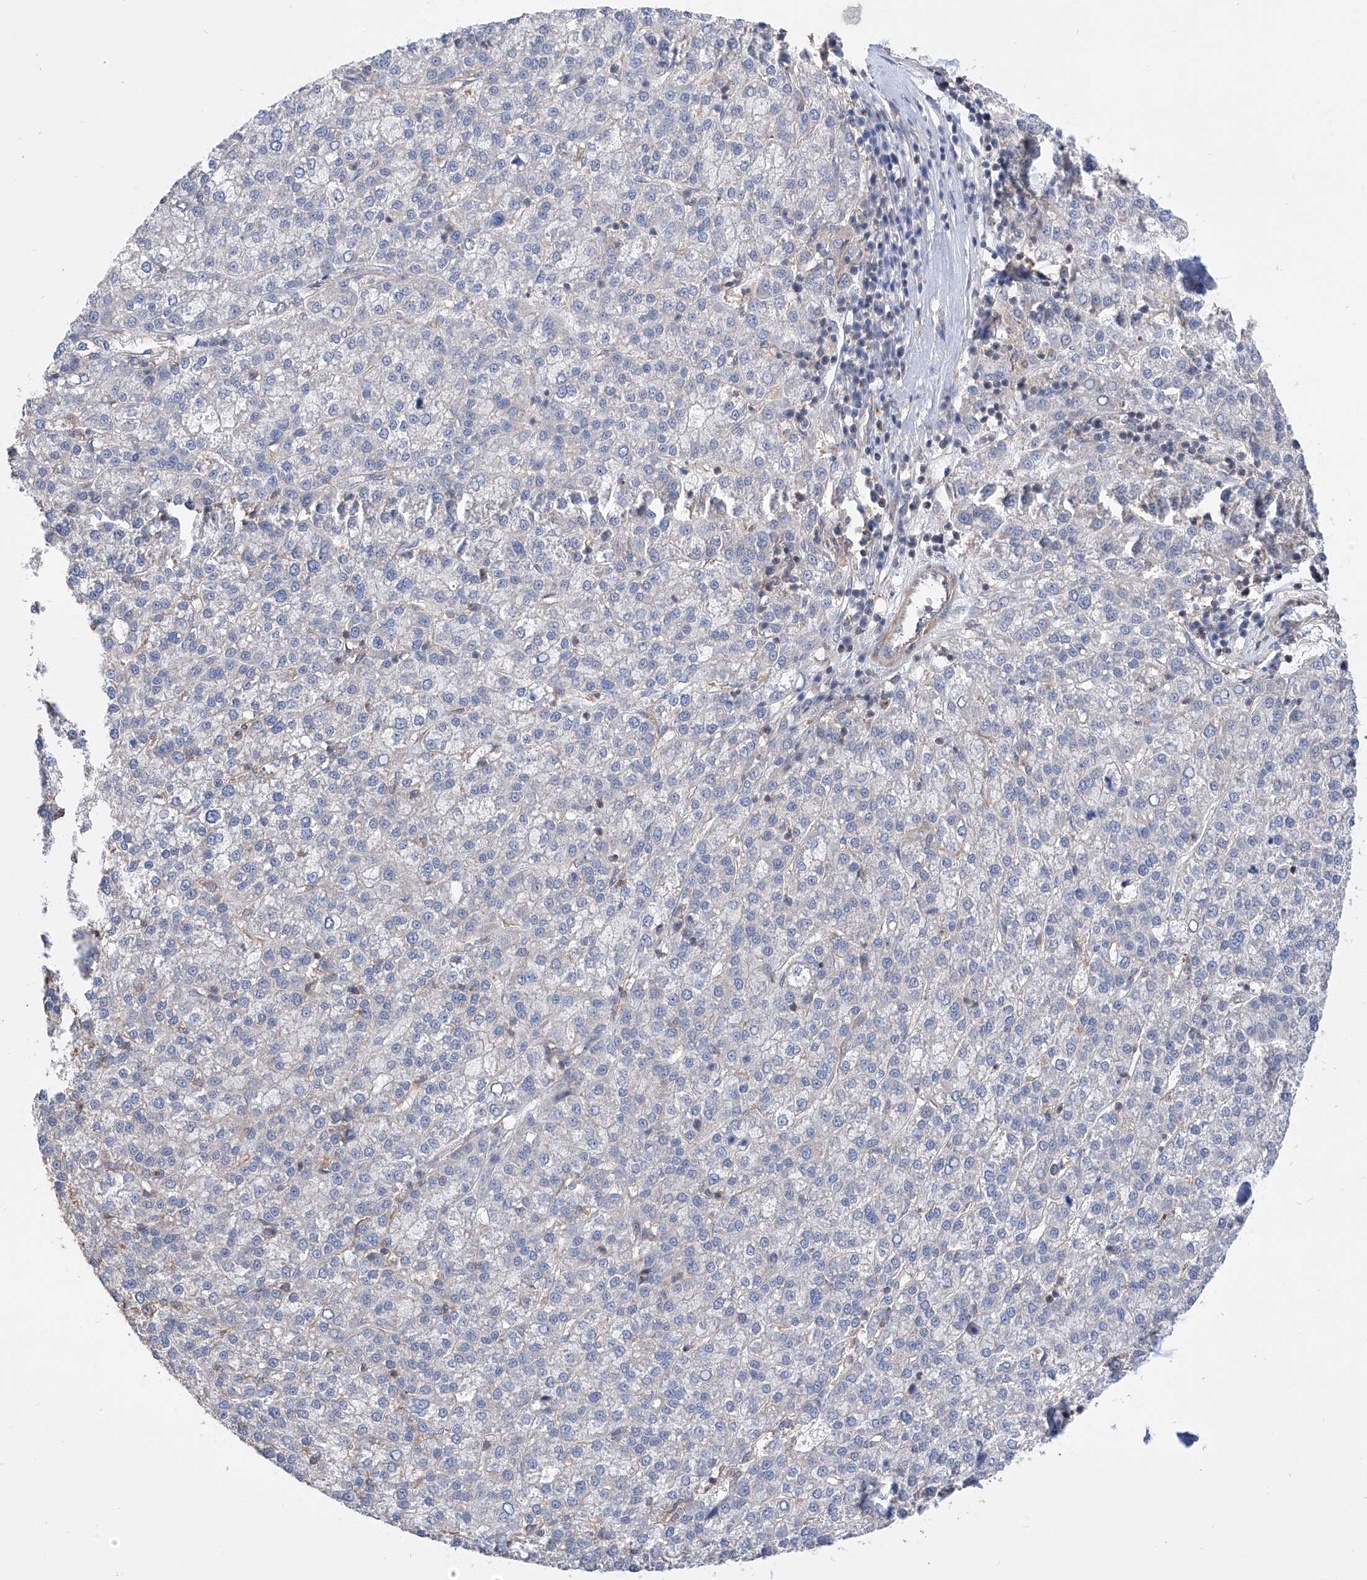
{"staining": {"intensity": "negative", "quantity": "none", "location": "none"}, "tissue": "liver cancer", "cell_type": "Tumor cells", "image_type": "cancer", "snomed": [{"axis": "morphology", "description": "Carcinoma, Hepatocellular, NOS"}, {"axis": "topography", "description": "Liver"}], "caption": "Liver hepatocellular carcinoma stained for a protein using immunohistochemistry (IHC) demonstrates no staining tumor cells.", "gene": "KIFC2", "patient": {"sex": "female", "age": 58}}